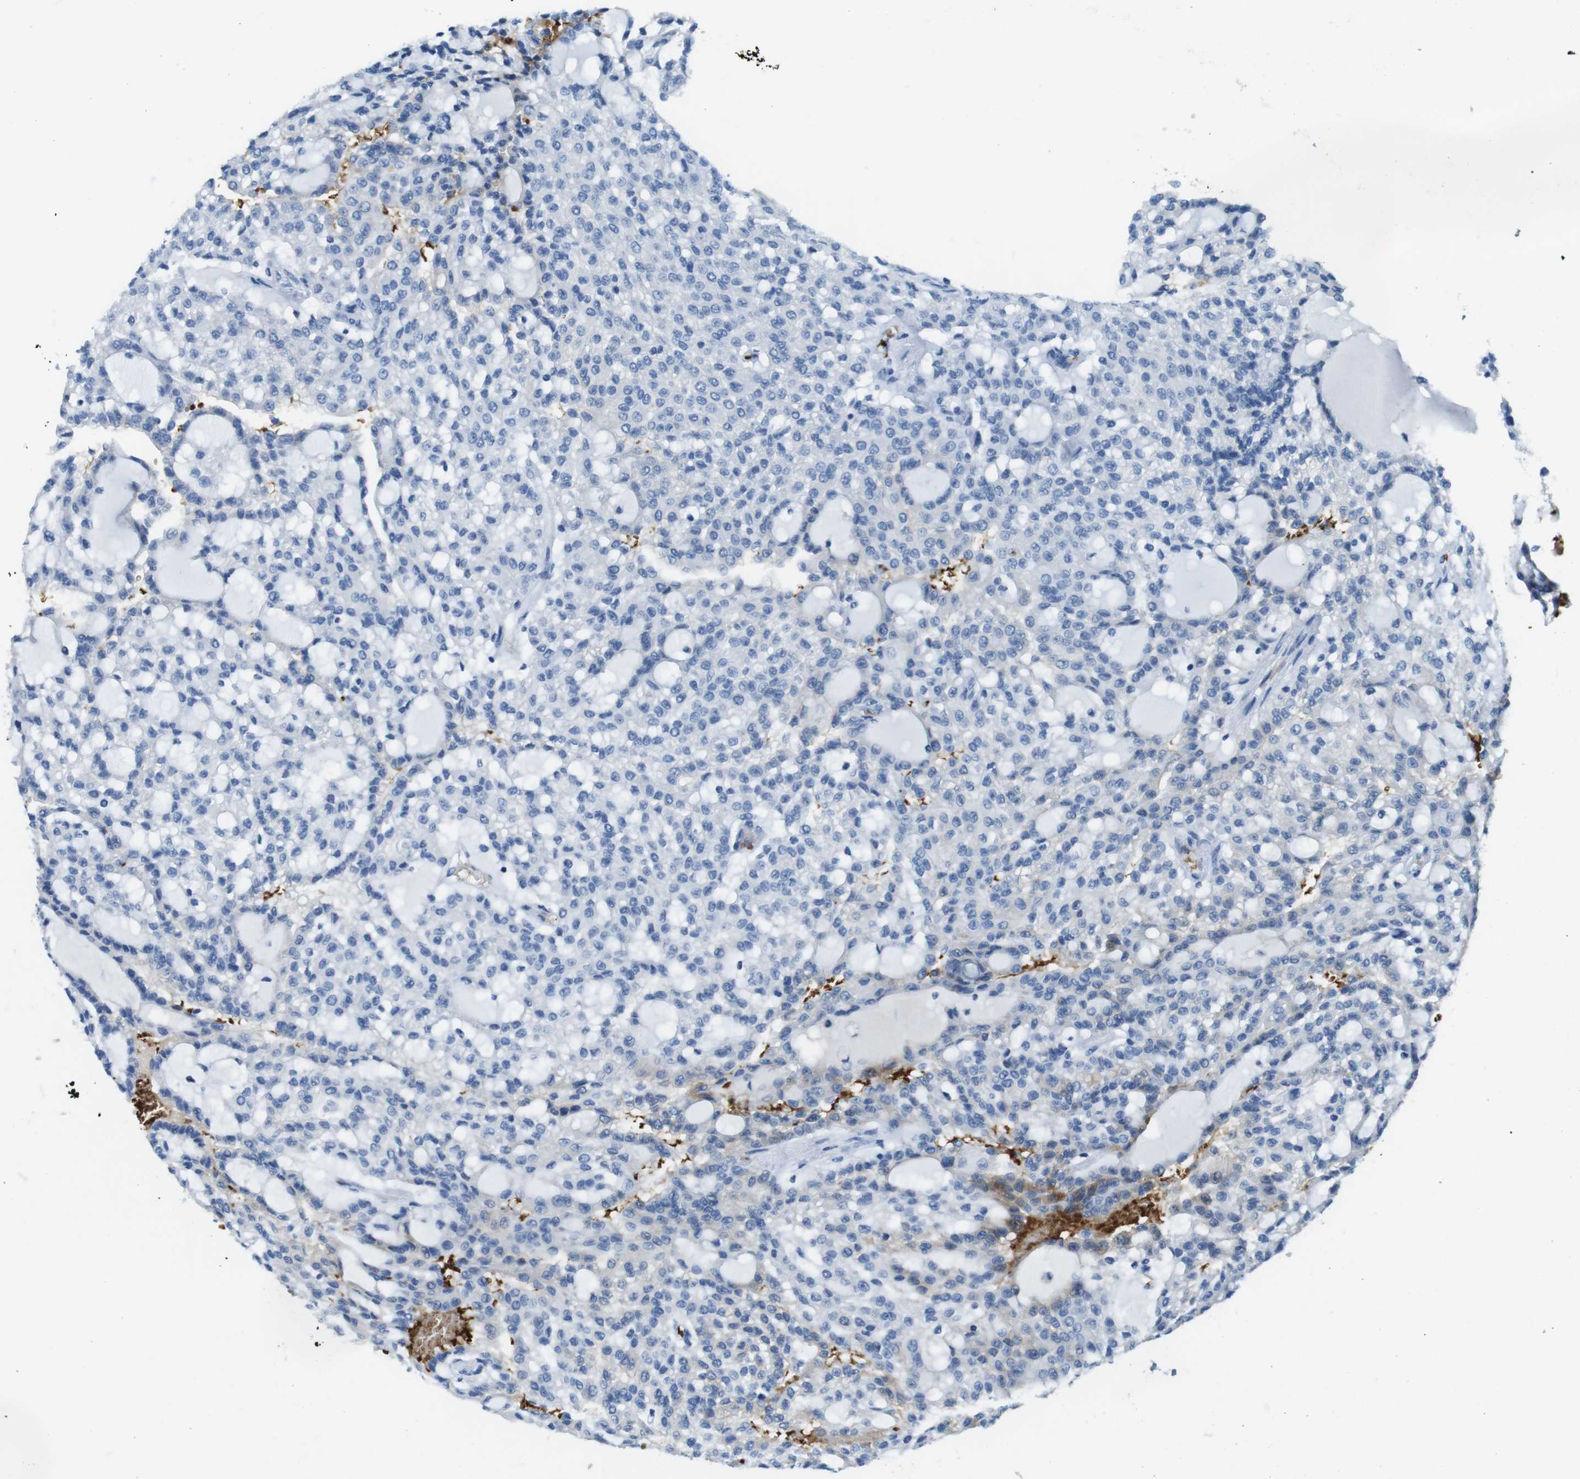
{"staining": {"intensity": "negative", "quantity": "none", "location": "none"}, "tissue": "renal cancer", "cell_type": "Tumor cells", "image_type": "cancer", "snomed": [{"axis": "morphology", "description": "Adenocarcinoma, NOS"}, {"axis": "topography", "description": "Kidney"}], "caption": "Human renal adenocarcinoma stained for a protein using immunohistochemistry (IHC) shows no positivity in tumor cells.", "gene": "TFAP2C", "patient": {"sex": "male", "age": 63}}